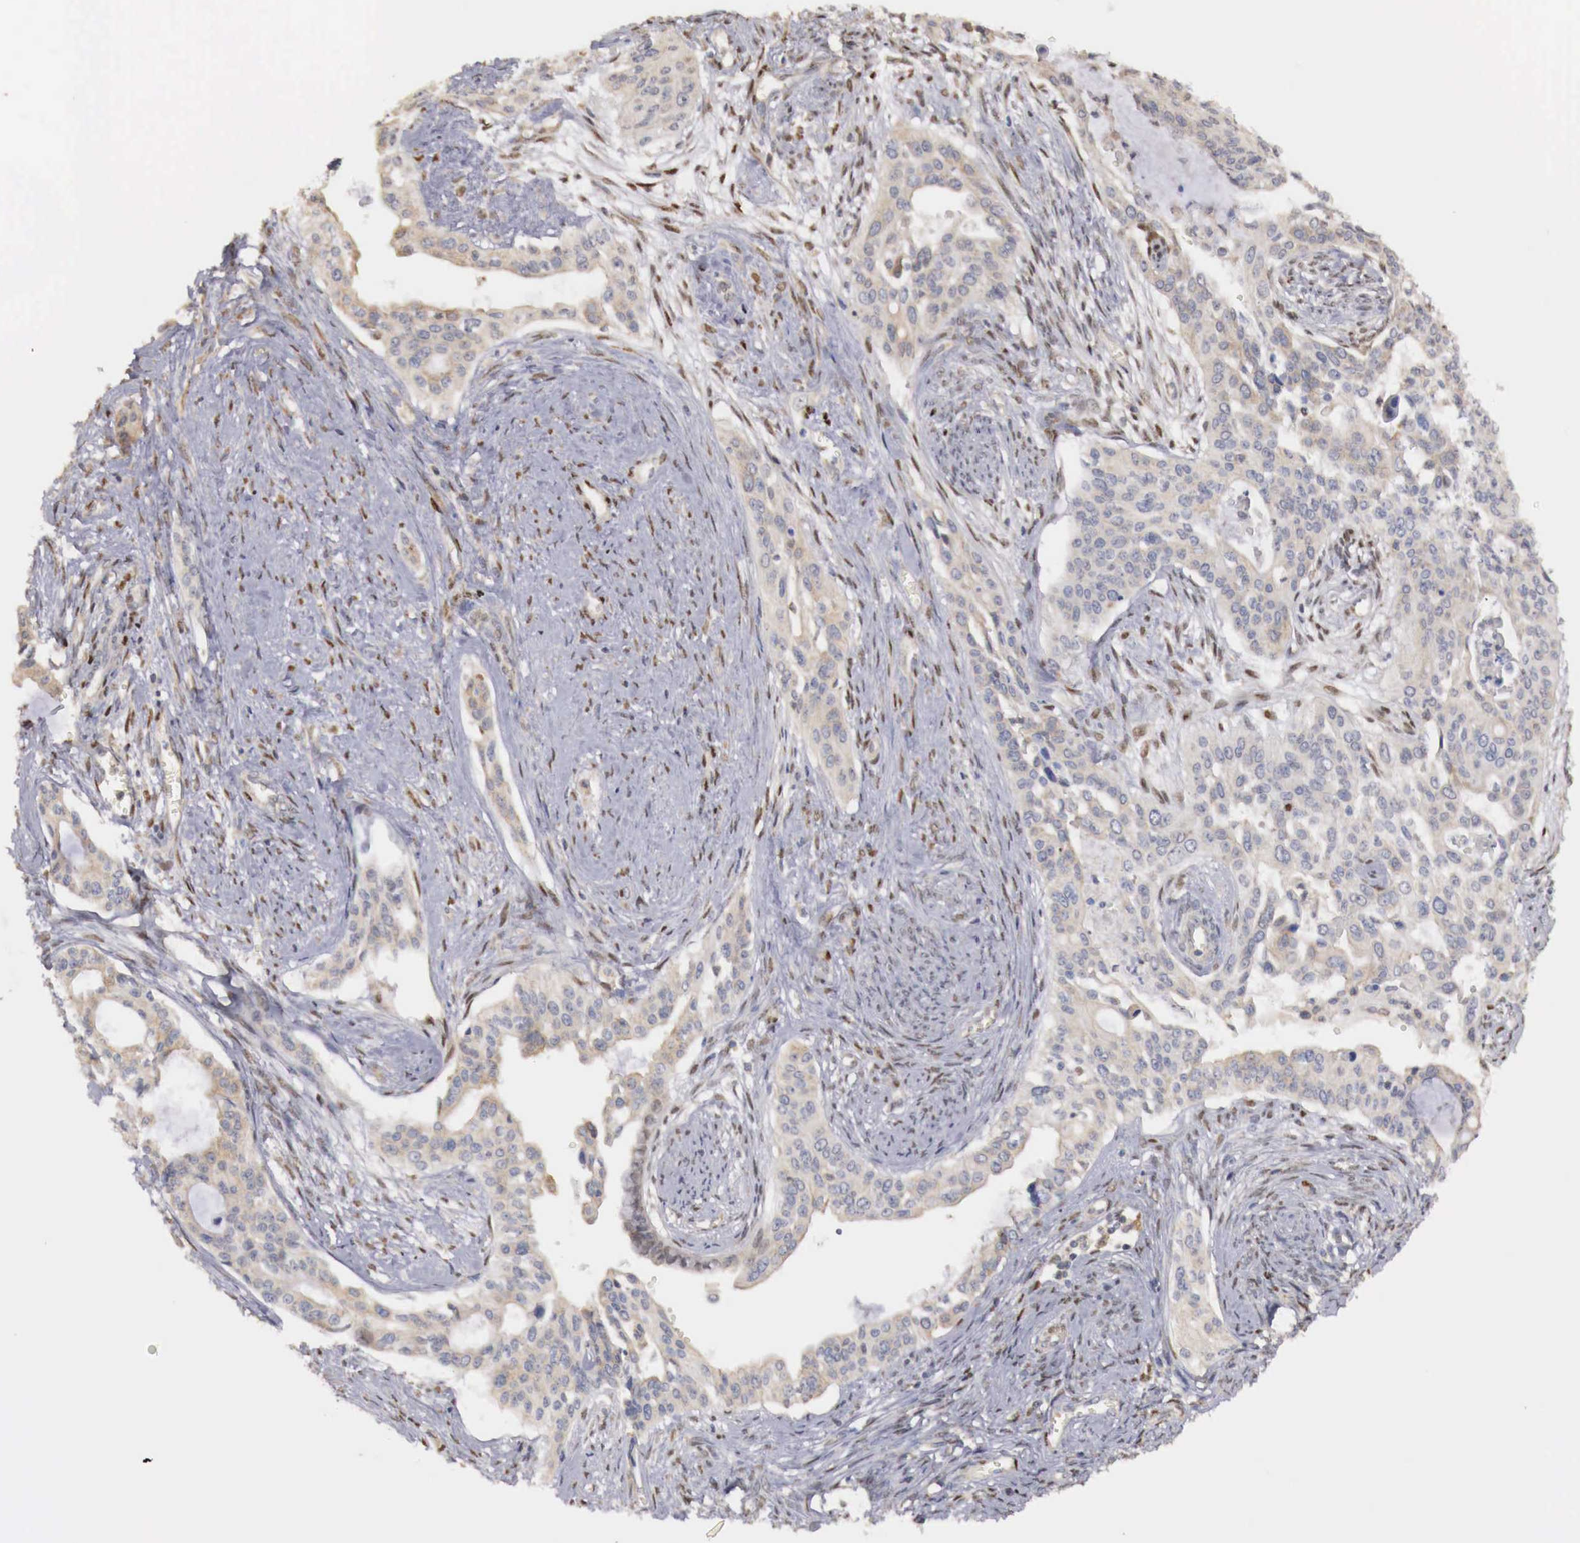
{"staining": {"intensity": "negative", "quantity": "none", "location": "none"}, "tissue": "cervical cancer", "cell_type": "Tumor cells", "image_type": "cancer", "snomed": [{"axis": "morphology", "description": "Squamous cell carcinoma, NOS"}, {"axis": "topography", "description": "Cervix"}], "caption": "This is an immunohistochemistry (IHC) micrograph of human cervical squamous cell carcinoma. There is no expression in tumor cells.", "gene": "KHDRBS2", "patient": {"sex": "female", "age": 34}}